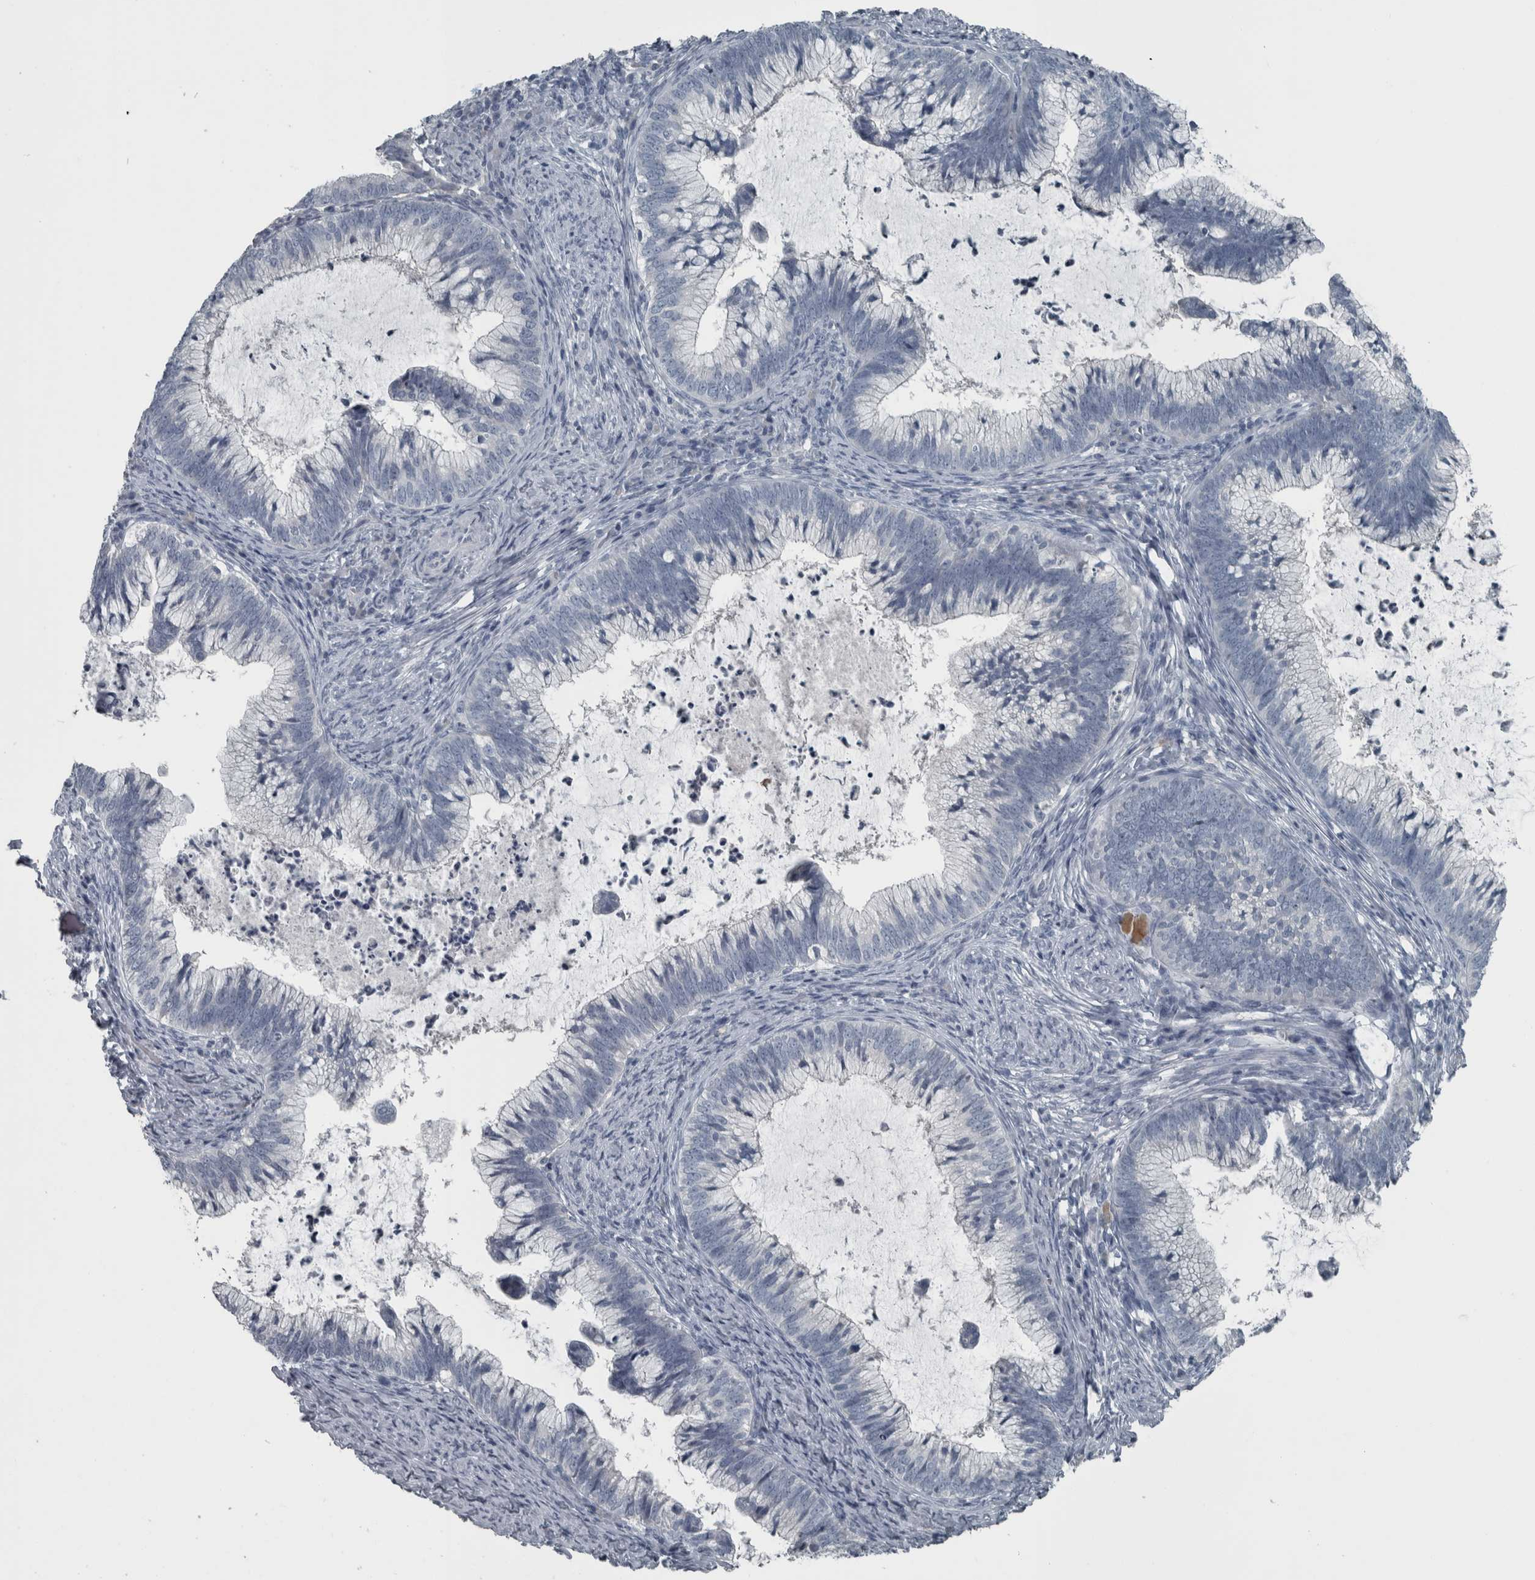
{"staining": {"intensity": "negative", "quantity": "none", "location": "none"}, "tissue": "cervical cancer", "cell_type": "Tumor cells", "image_type": "cancer", "snomed": [{"axis": "morphology", "description": "Adenocarcinoma, NOS"}, {"axis": "topography", "description": "Cervix"}], "caption": "The IHC image has no significant staining in tumor cells of cervical adenocarcinoma tissue.", "gene": "KRT20", "patient": {"sex": "female", "age": 36}}